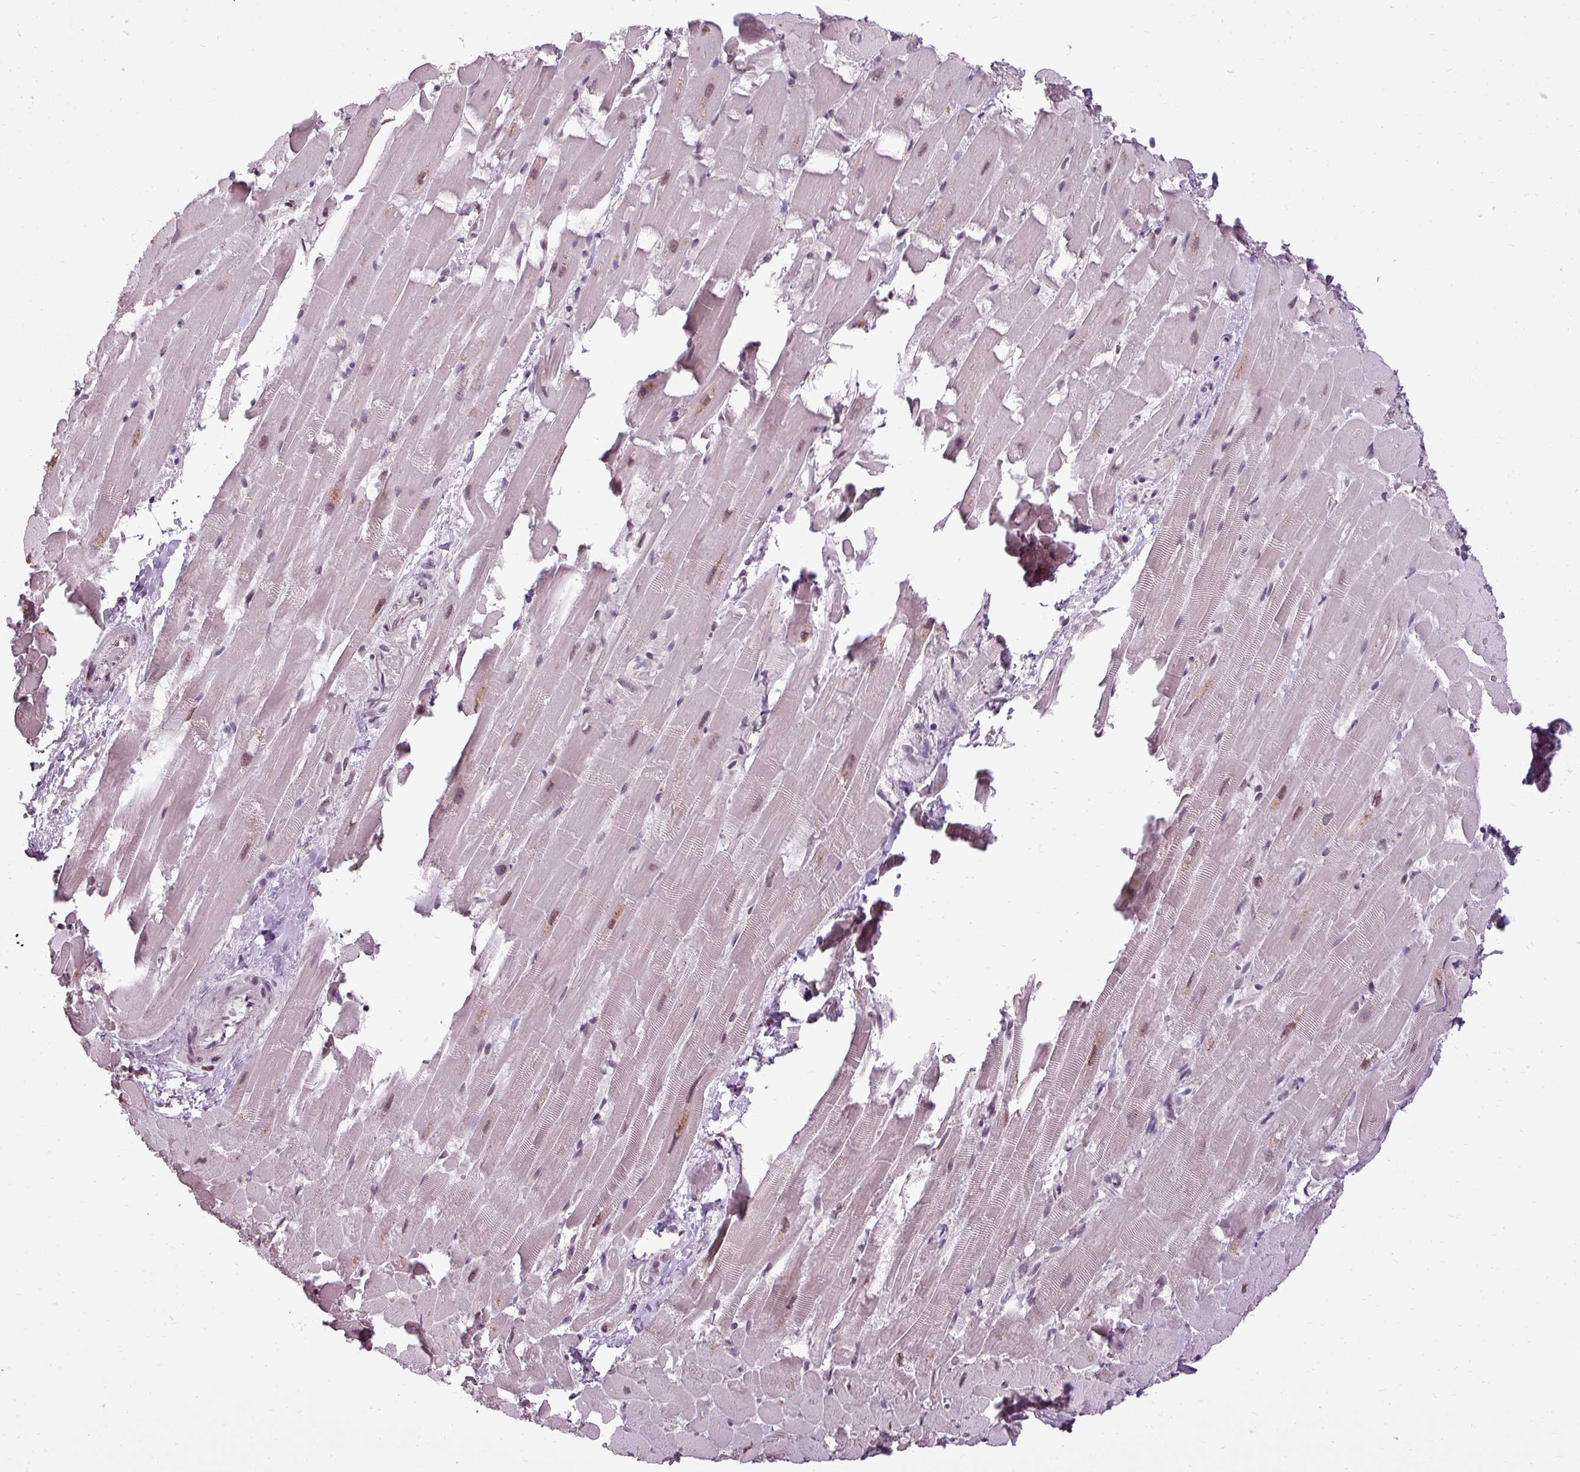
{"staining": {"intensity": "moderate", "quantity": "<25%", "location": "nuclear"}, "tissue": "heart muscle", "cell_type": "Cardiomyocytes", "image_type": "normal", "snomed": [{"axis": "morphology", "description": "Normal tissue, NOS"}, {"axis": "topography", "description": "Heart"}], "caption": "Immunohistochemistry (IHC) micrograph of benign human heart muscle stained for a protein (brown), which displays low levels of moderate nuclear positivity in about <25% of cardiomyocytes.", "gene": "BCAS3", "patient": {"sex": "male", "age": 37}}